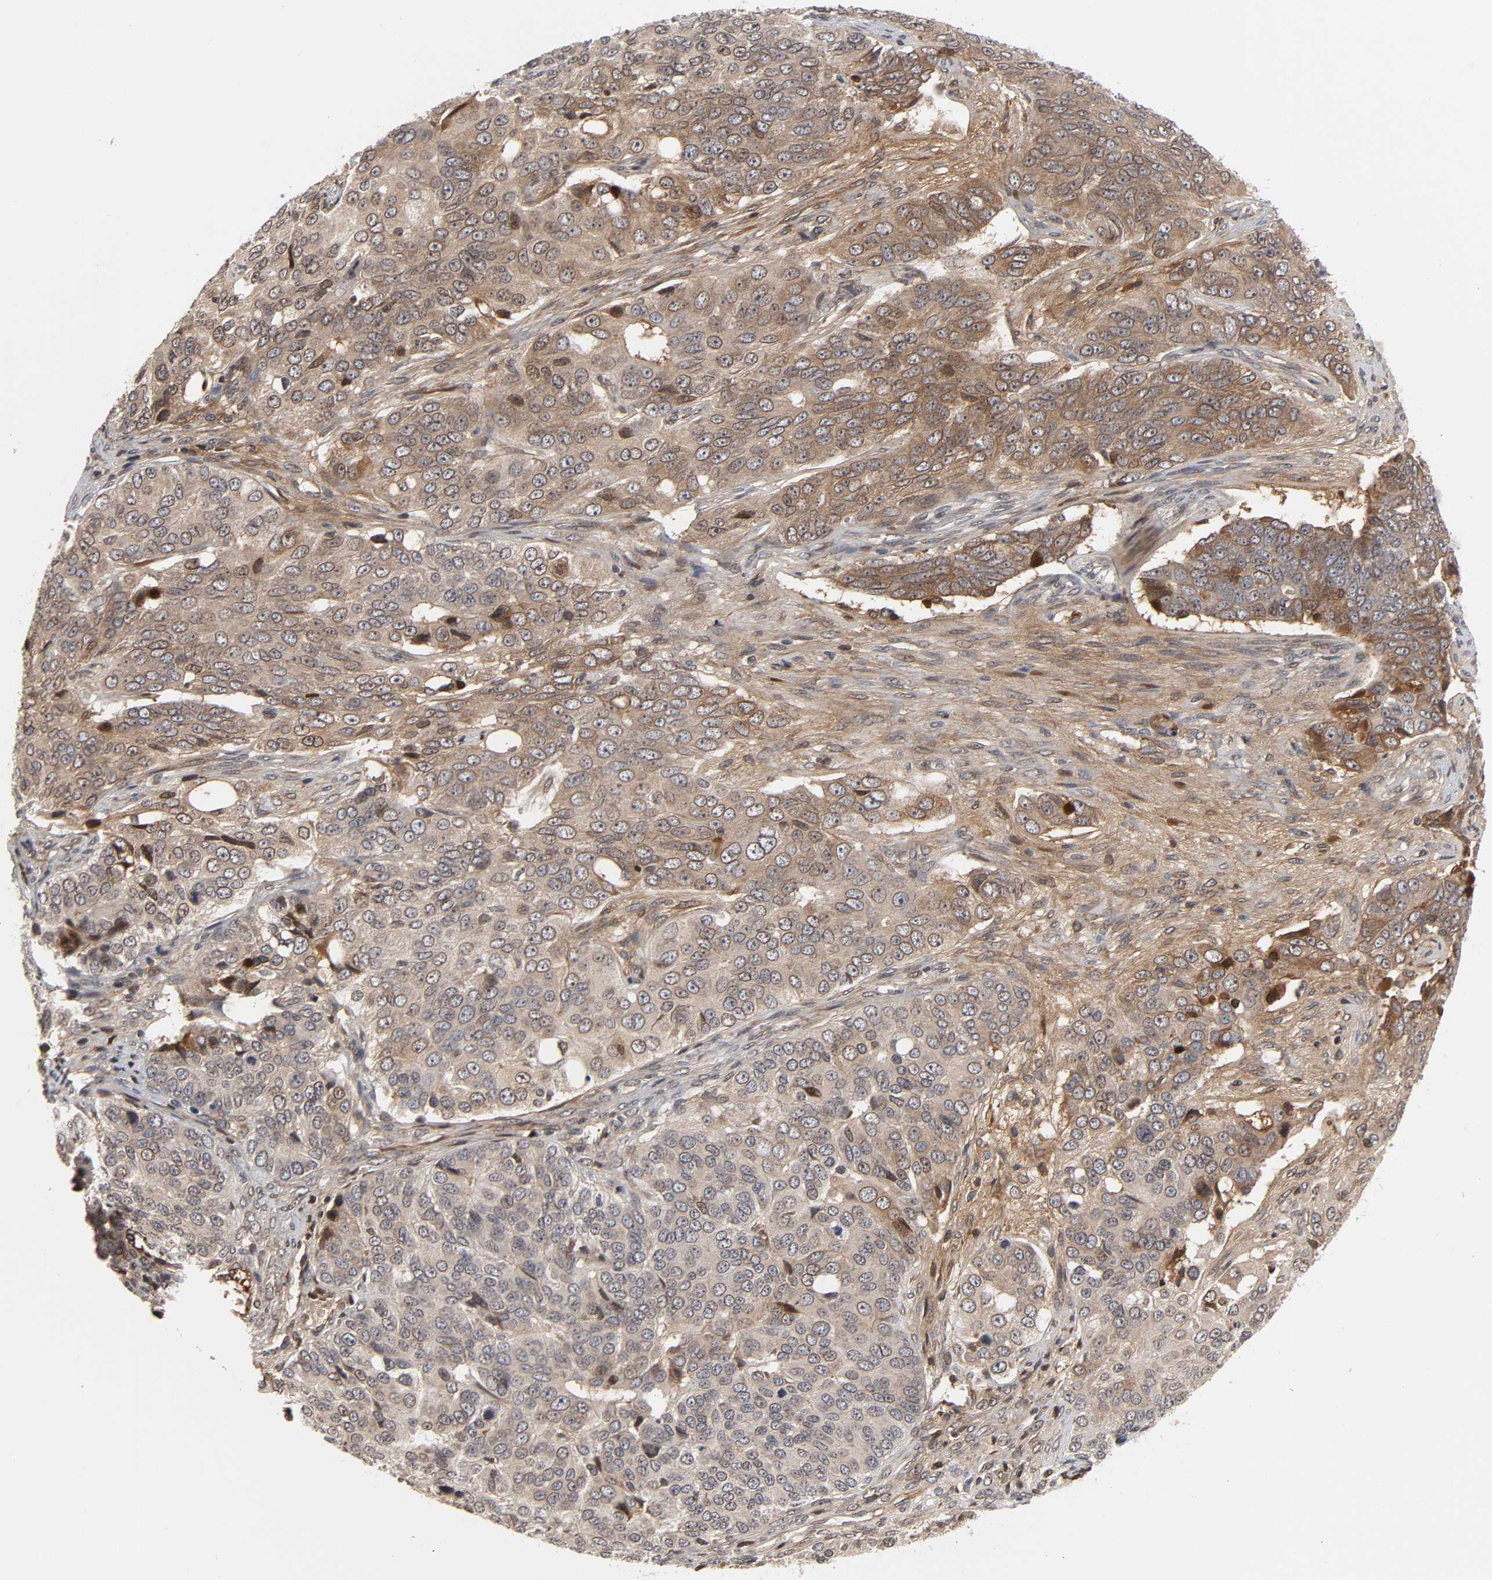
{"staining": {"intensity": "moderate", "quantity": ">75%", "location": "cytoplasmic/membranous,nuclear"}, "tissue": "ovarian cancer", "cell_type": "Tumor cells", "image_type": "cancer", "snomed": [{"axis": "morphology", "description": "Carcinoma, endometroid"}, {"axis": "topography", "description": "Ovary"}], "caption": "Immunohistochemistry (IHC) photomicrograph of human ovarian cancer (endometroid carcinoma) stained for a protein (brown), which shows medium levels of moderate cytoplasmic/membranous and nuclear staining in about >75% of tumor cells.", "gene": "CPN2", "patient": {"sex": "female", "age": 51}}